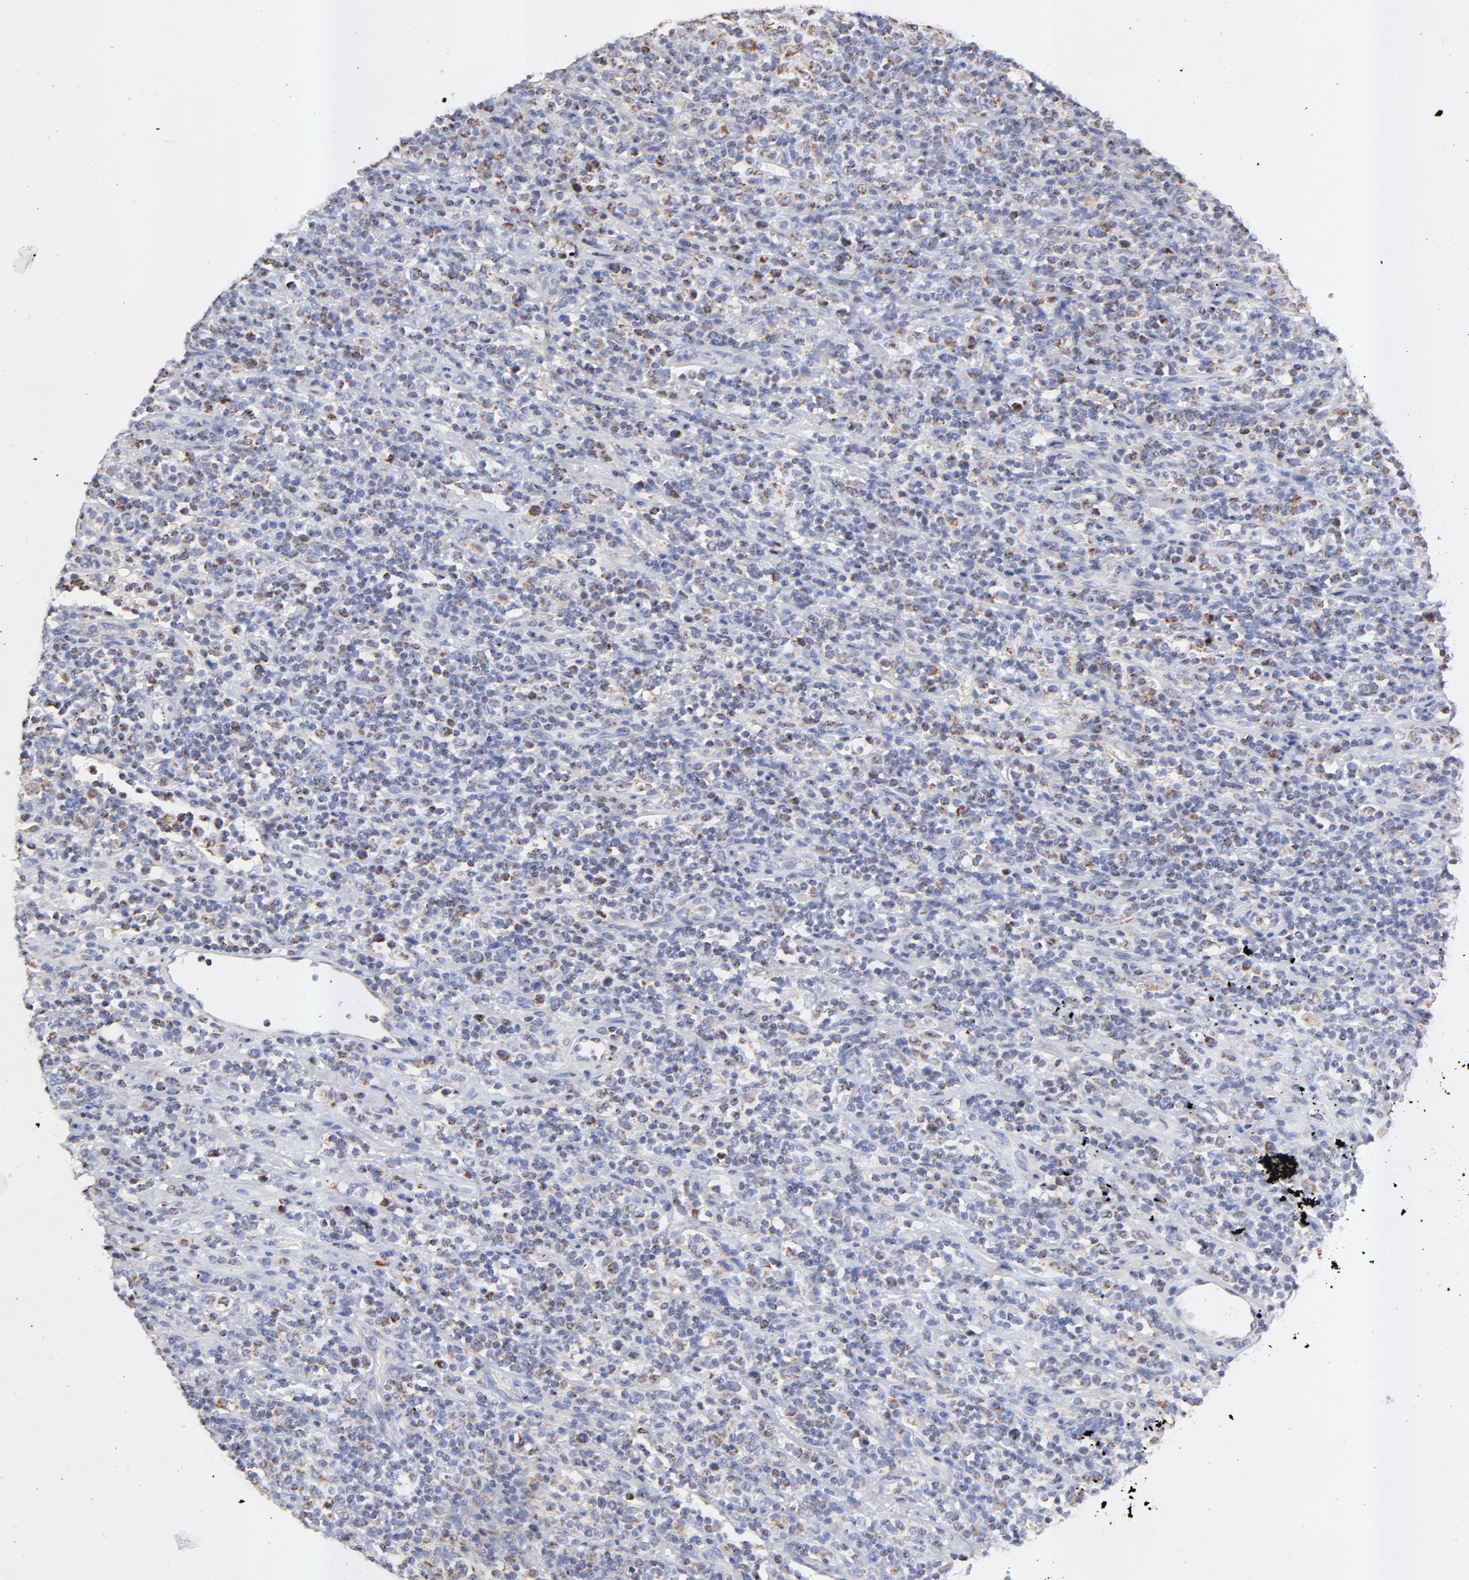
{"staining": {"intensity": "moderate", "quantity": "25%-75%", "location": "cytoplasmic/membranous"}, "tissue": "lymphoma", "cell_type": "Tumor cells", "image_type": "cancer", "snomed": [{"axis": "morphology", "description": "Hodgkin's disease, NOS"}, {"axis": "topography", "description": "Lymph node"}], "caption": "Hodgkin's disease was stained to show a protein in brown. There is medium levels of moderate cytoplasmic/membranous staining in approximately 25%-75% of tumor cells. (brown staining indicates protein expression, while blue staining denotes nuclei).", "gene": "COX4I1", "patient": {"sex": "male", "age": 65}}